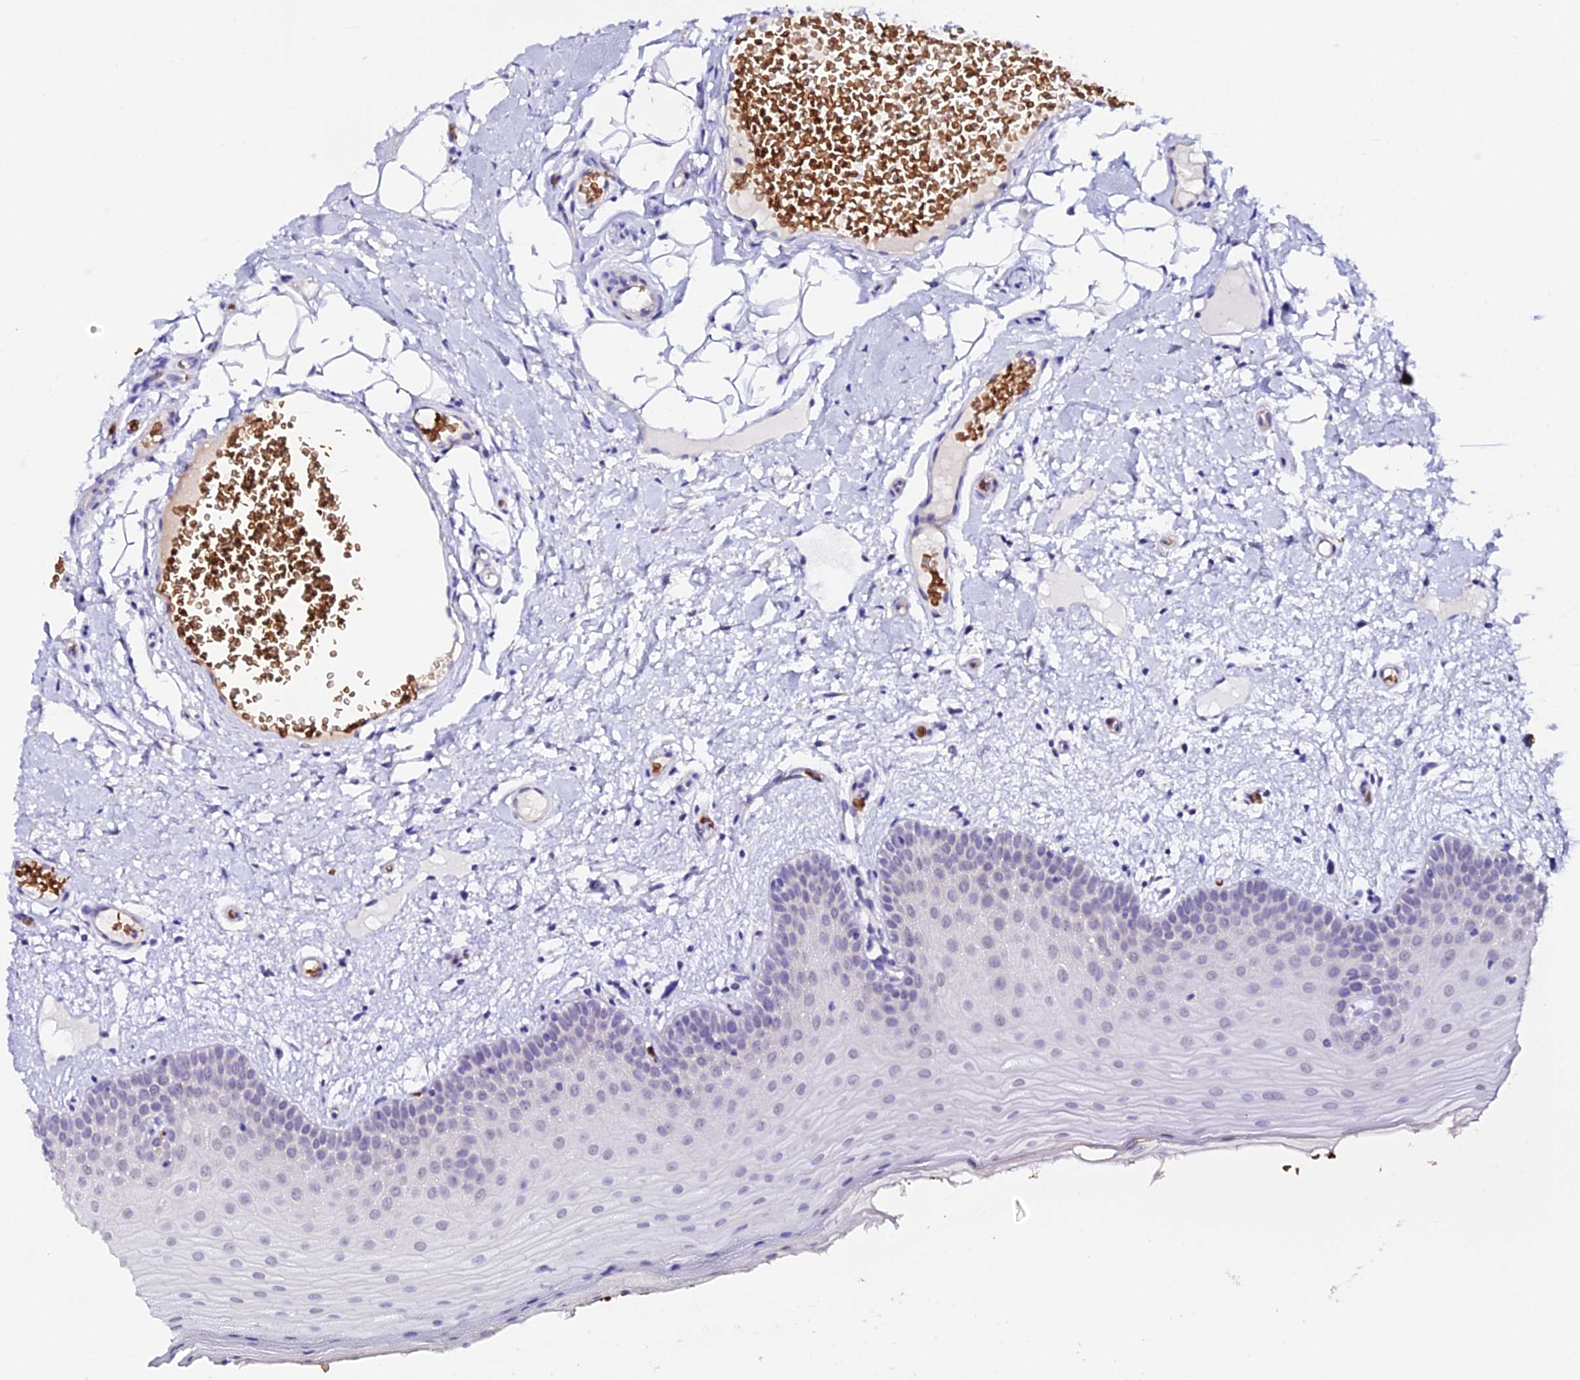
{"staining": {"intensity": "negative", "quantity": "none", "location": "none"}, "tissue": "oral mucosa", "cell_type": "Squamous epithelial cells", "image_type": "normal", "snomed": [{"axis": "morphology", "description": "Normal tissue, NOS"}, {"axis": "topography", "description": "Oral tissue"}, {"axis": "topography", "description": "Tounge, NOS"}], "caption": "Squamous epithelial cells are negative for protein expression in benign human oral mucosa. Brightfield microscopy of IHC stained with DAB (brown) and hematoxylin (blue), captured at high magnification.", "gene": "CFAP45", "patient": {"sex": "male", "age": 47}}